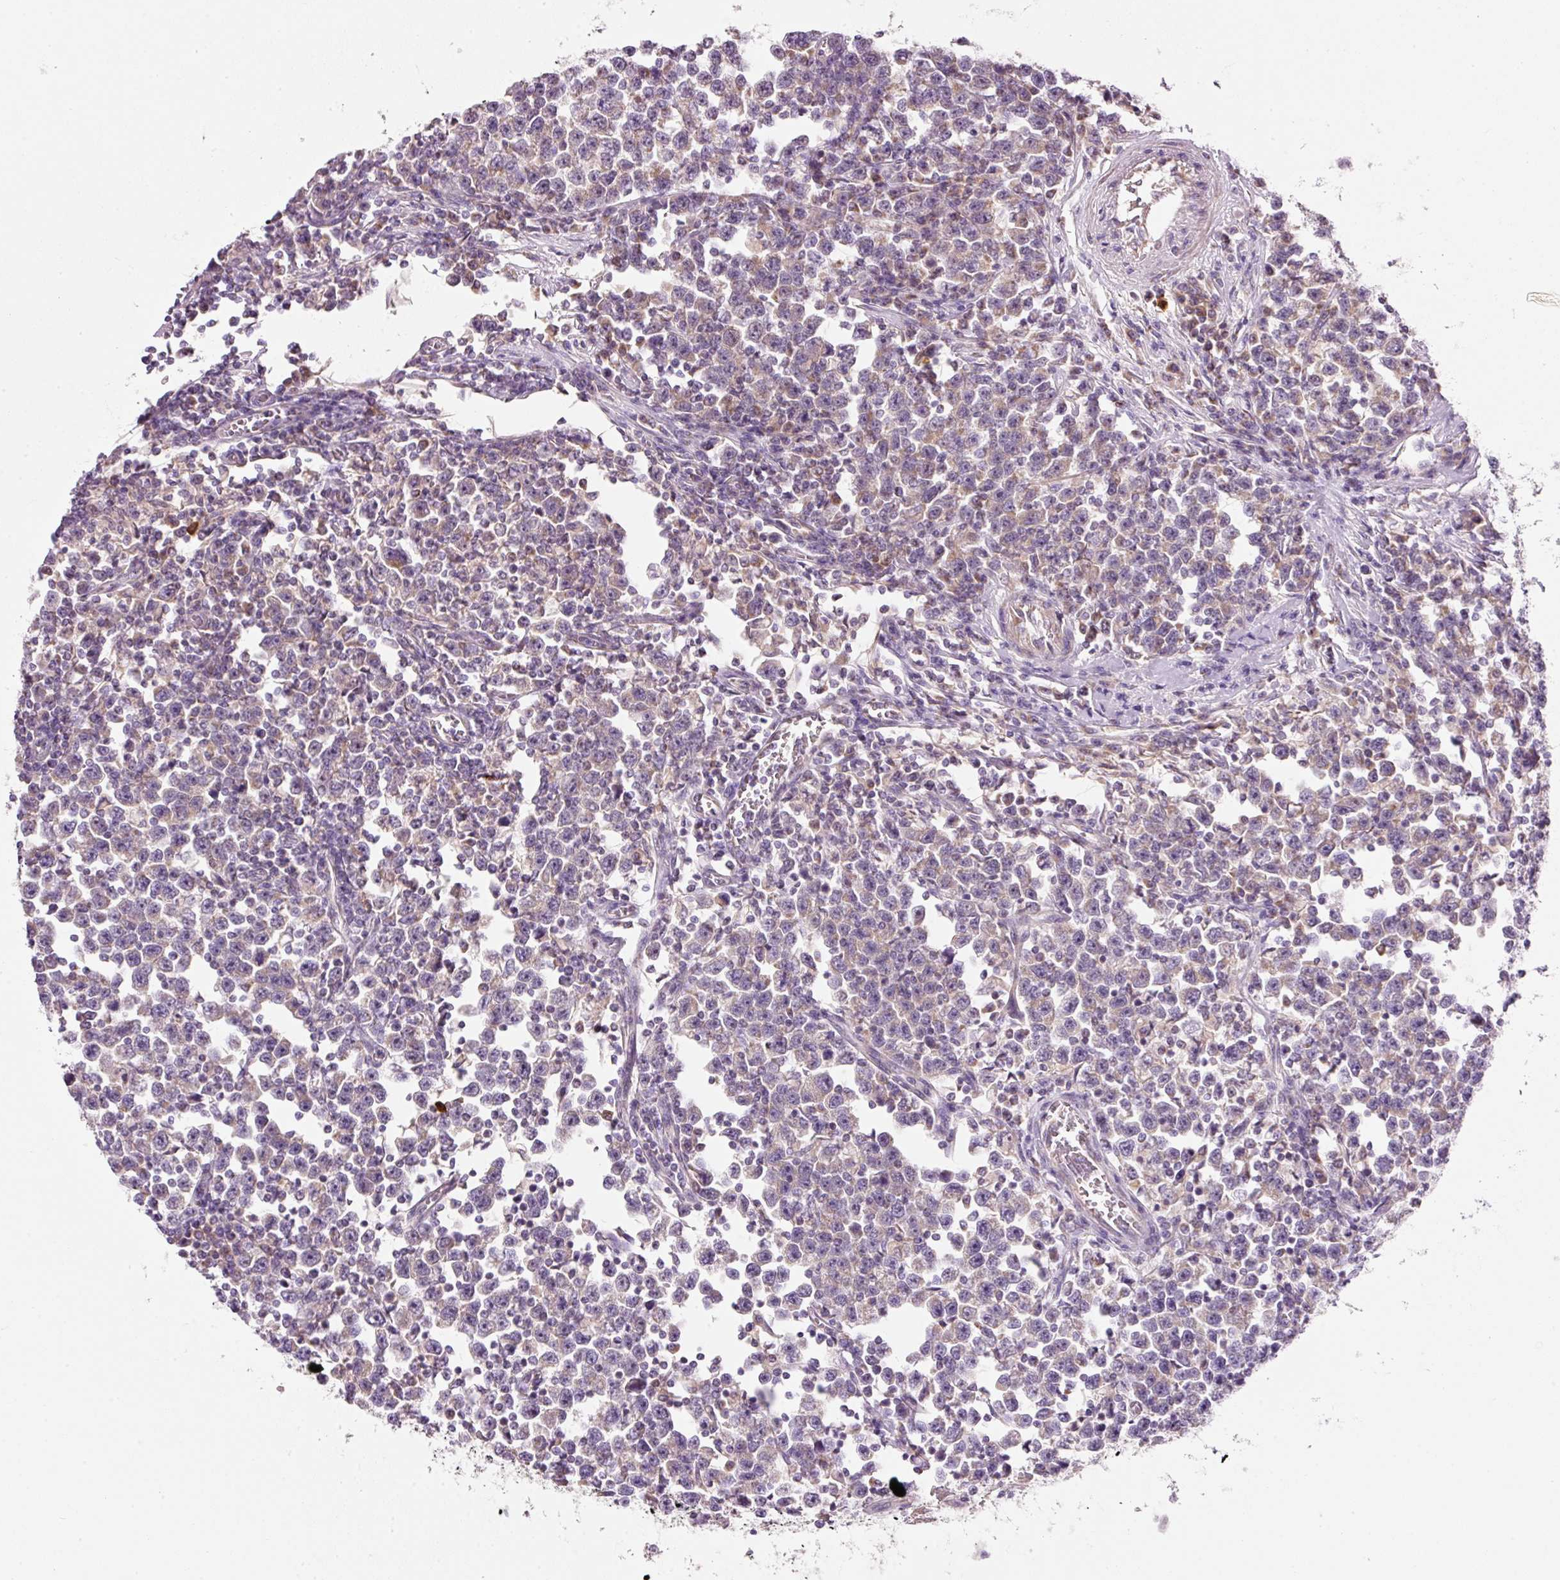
{"staining": {"intensity": "negative", "quantity": "none", "location": "none"}, "tissue": "testis cancer", "cell_type": "Tumor cells", "image_type": "cancer", "snomed": [{"axis": "morphology", "description": "Seminoma, NOS"}, {"axis": "topography", "description": "Testis"}], "caption": "Tumor cells show no significant protein expression in testis seminoma.", "gene": "FAM78B", "patient": {"sex": "male", "age": 43}}